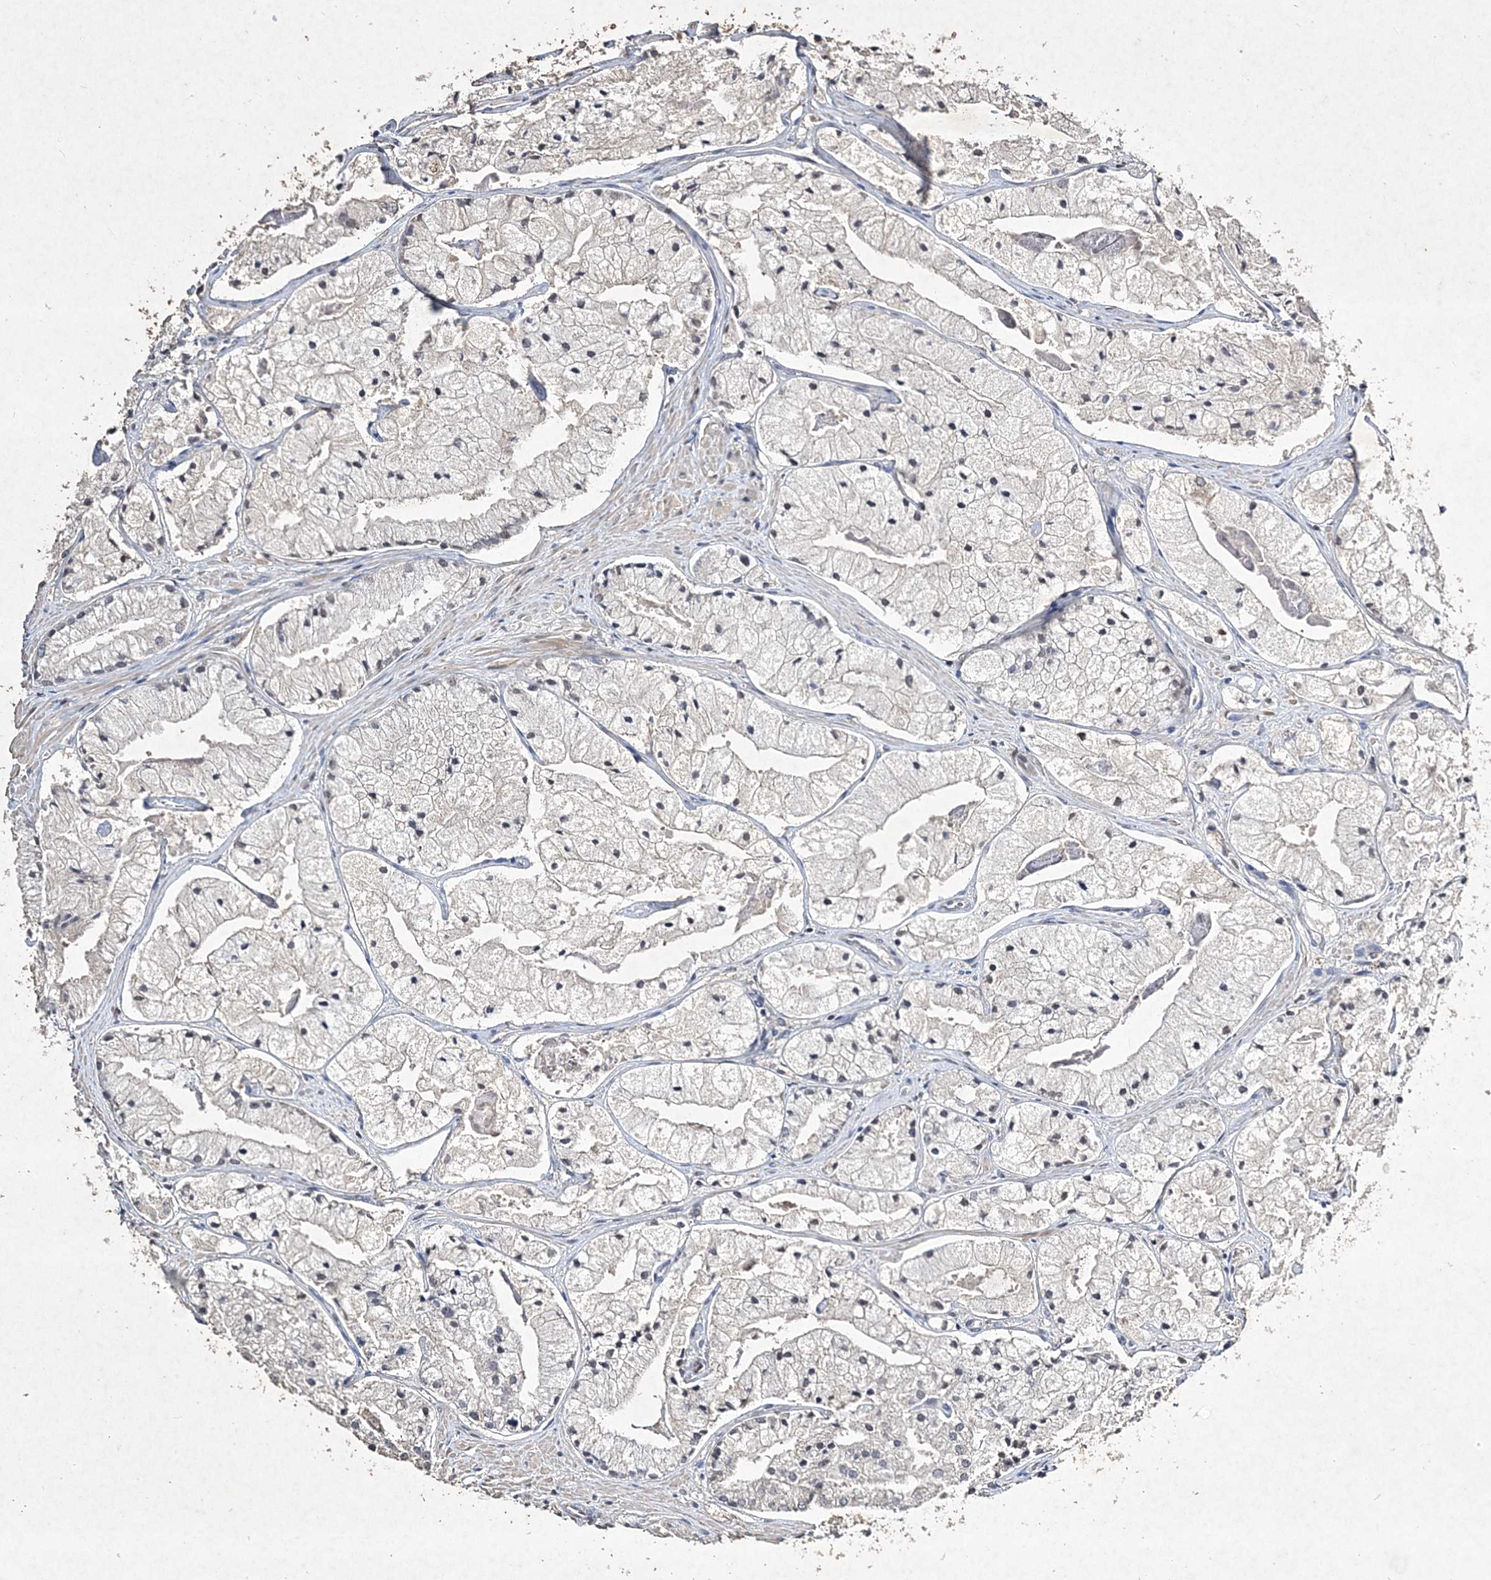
{"staining": {"intensity": "negative", "quantity": "none", "location": "none"}, "tissue": "prostate cancer", "cell_type": "Tumor cells", "image_type": "cancer", "snomed": [{"axis": "morphology", "description": "Adenocarcinoma, High grade"}, {"axis": "topography", "description": "Prostate"}], "caption": "Prostate adenocarcinoma (high-grade) was stained to show a protein in brown. There is no significant positivity in tumor cells.", "gene": "C3orf38", "patient": {"sex": "male", "age": 50}}